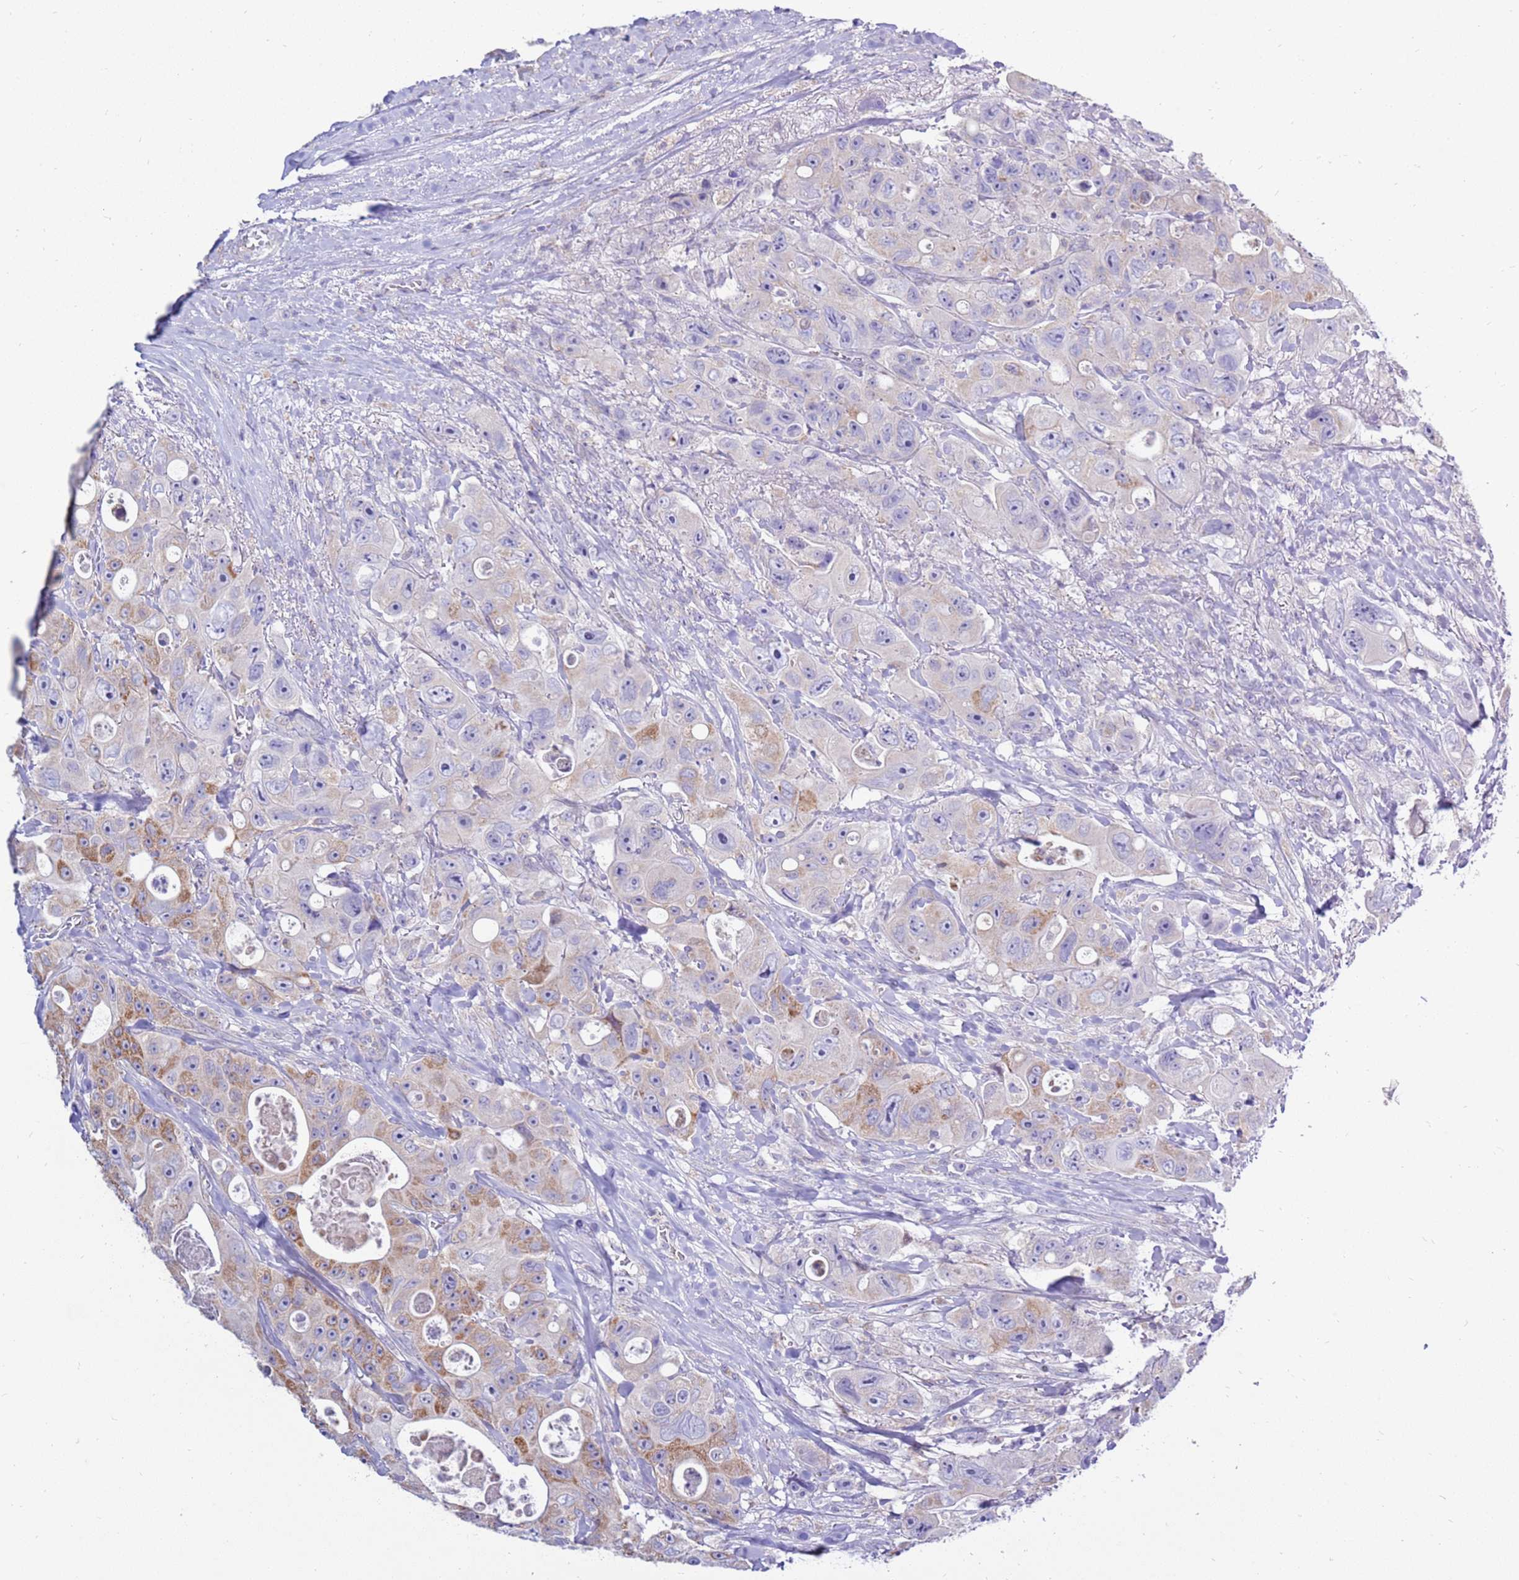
{"staining": {"intensity": "moderate", "quantity": "25%-75%", "location": "cytoplasmic/membranous"}, "tissue": "colorectal cancer", "cell_type": "Tumor cells", "image_type": "cancer", "snomed": [{"axis": "morphology", "description": "Adenocarcinoma, NOS"}, {"axis": "topography", "description": "Colon"}], "caption": "There is medium levels of moderate cytoplasmic/membranous positivity in tumor cells of colorectal adenocarcinoma, as demonstrated by immunohistochemical staining (brown color).", "gene": "IGF1R", "patient": {"sex": "female", "age": 46}}